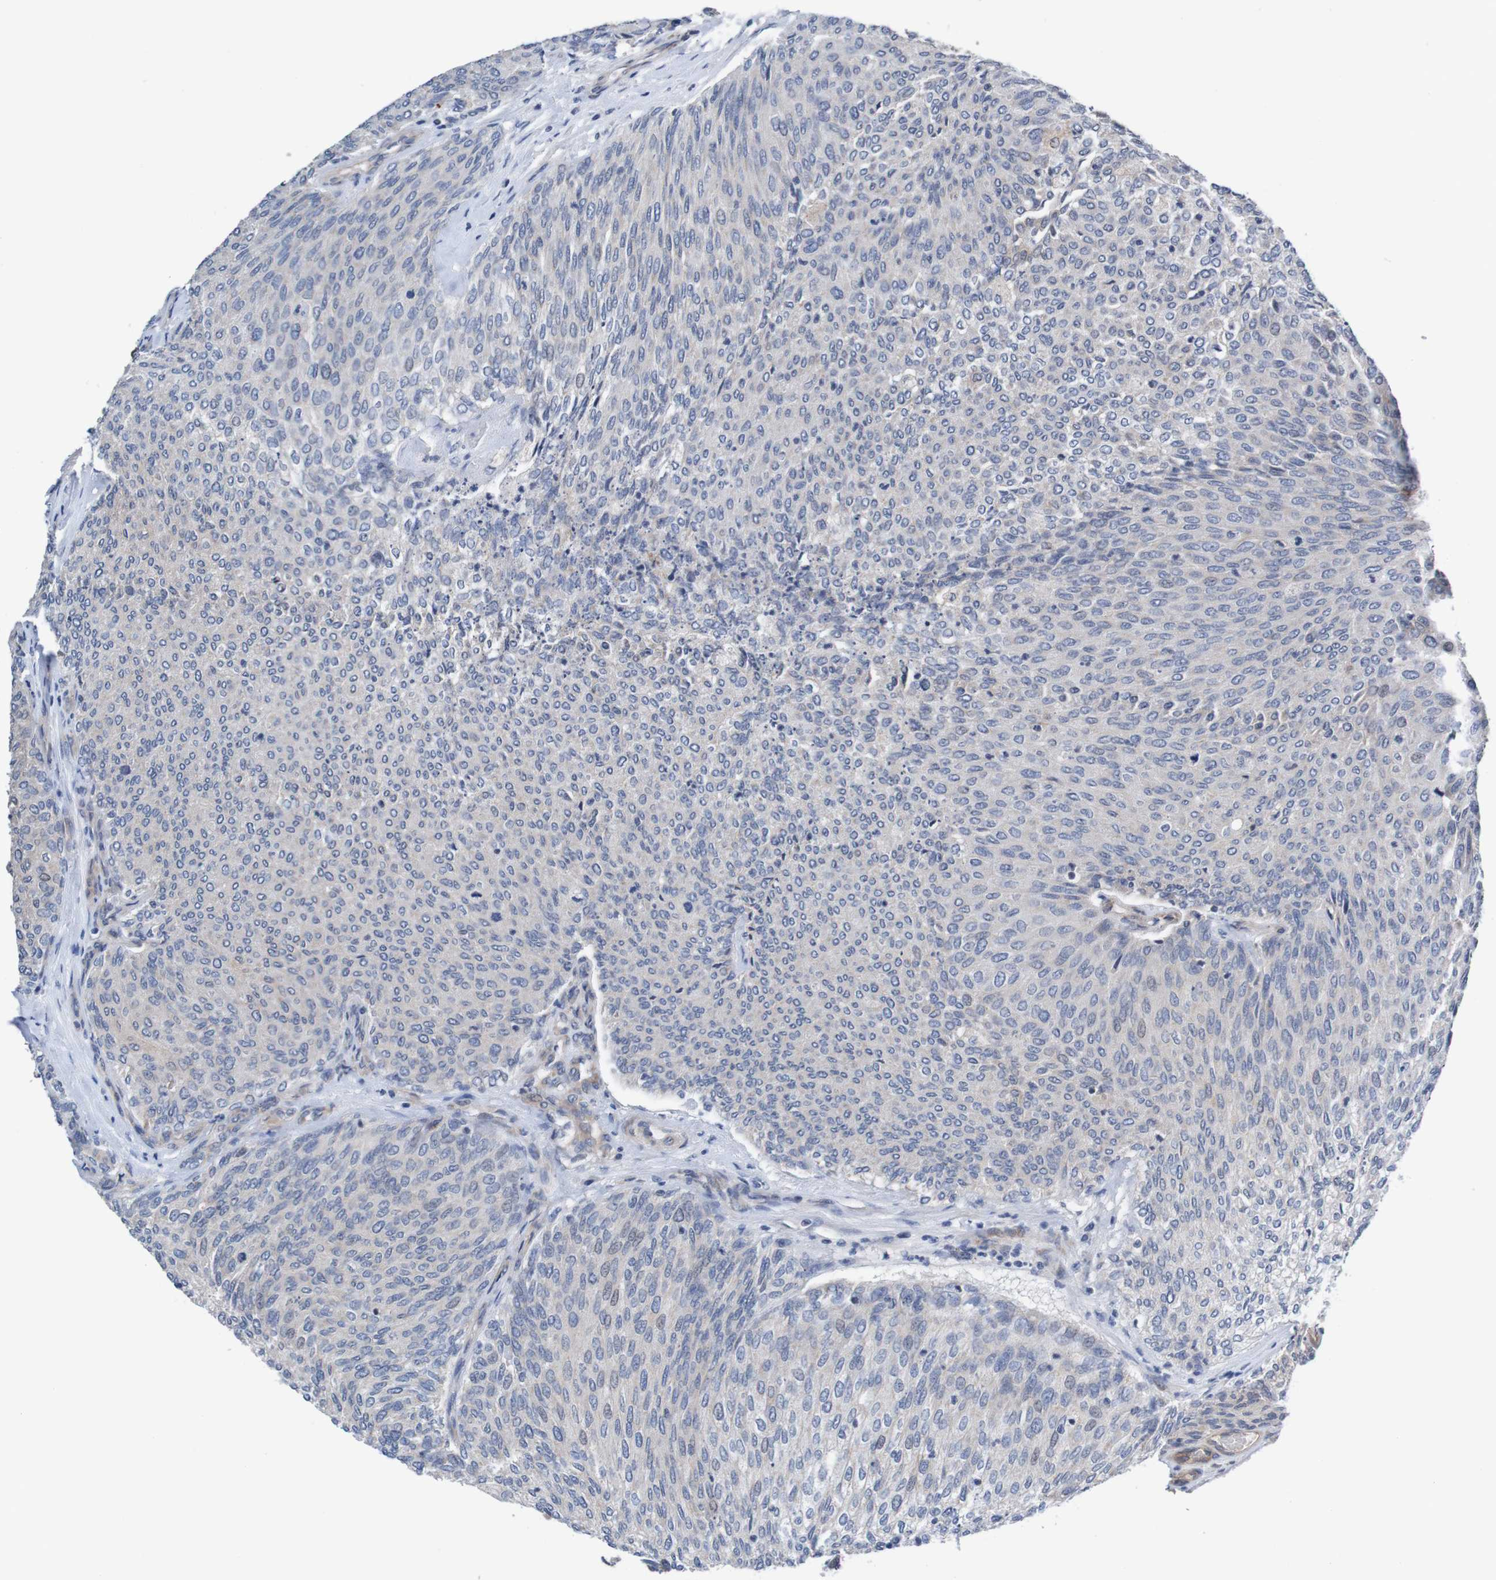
{"staining": {"intensity": "weak", "quantity": "<25%", "location": "cytoplasmic/membranous,nuclear"}, "tissue": "urothelial cancer", "cell_type": "Tumor cells", "image_type": "cancer", "snomed": [{"axis": "morphology", "description": "Urothelial carcinoma, Low grade"}, {"axis": "topography", "description": "Urinary bladder"}], "caption": "Immunohistochemistry image of neoplastic tissue: urothelial cancer stained with DAB exhibits no significant protein staining in tumor cells.", "gene": "CPED1", "patient": {"sex": "female", "age": 79}}